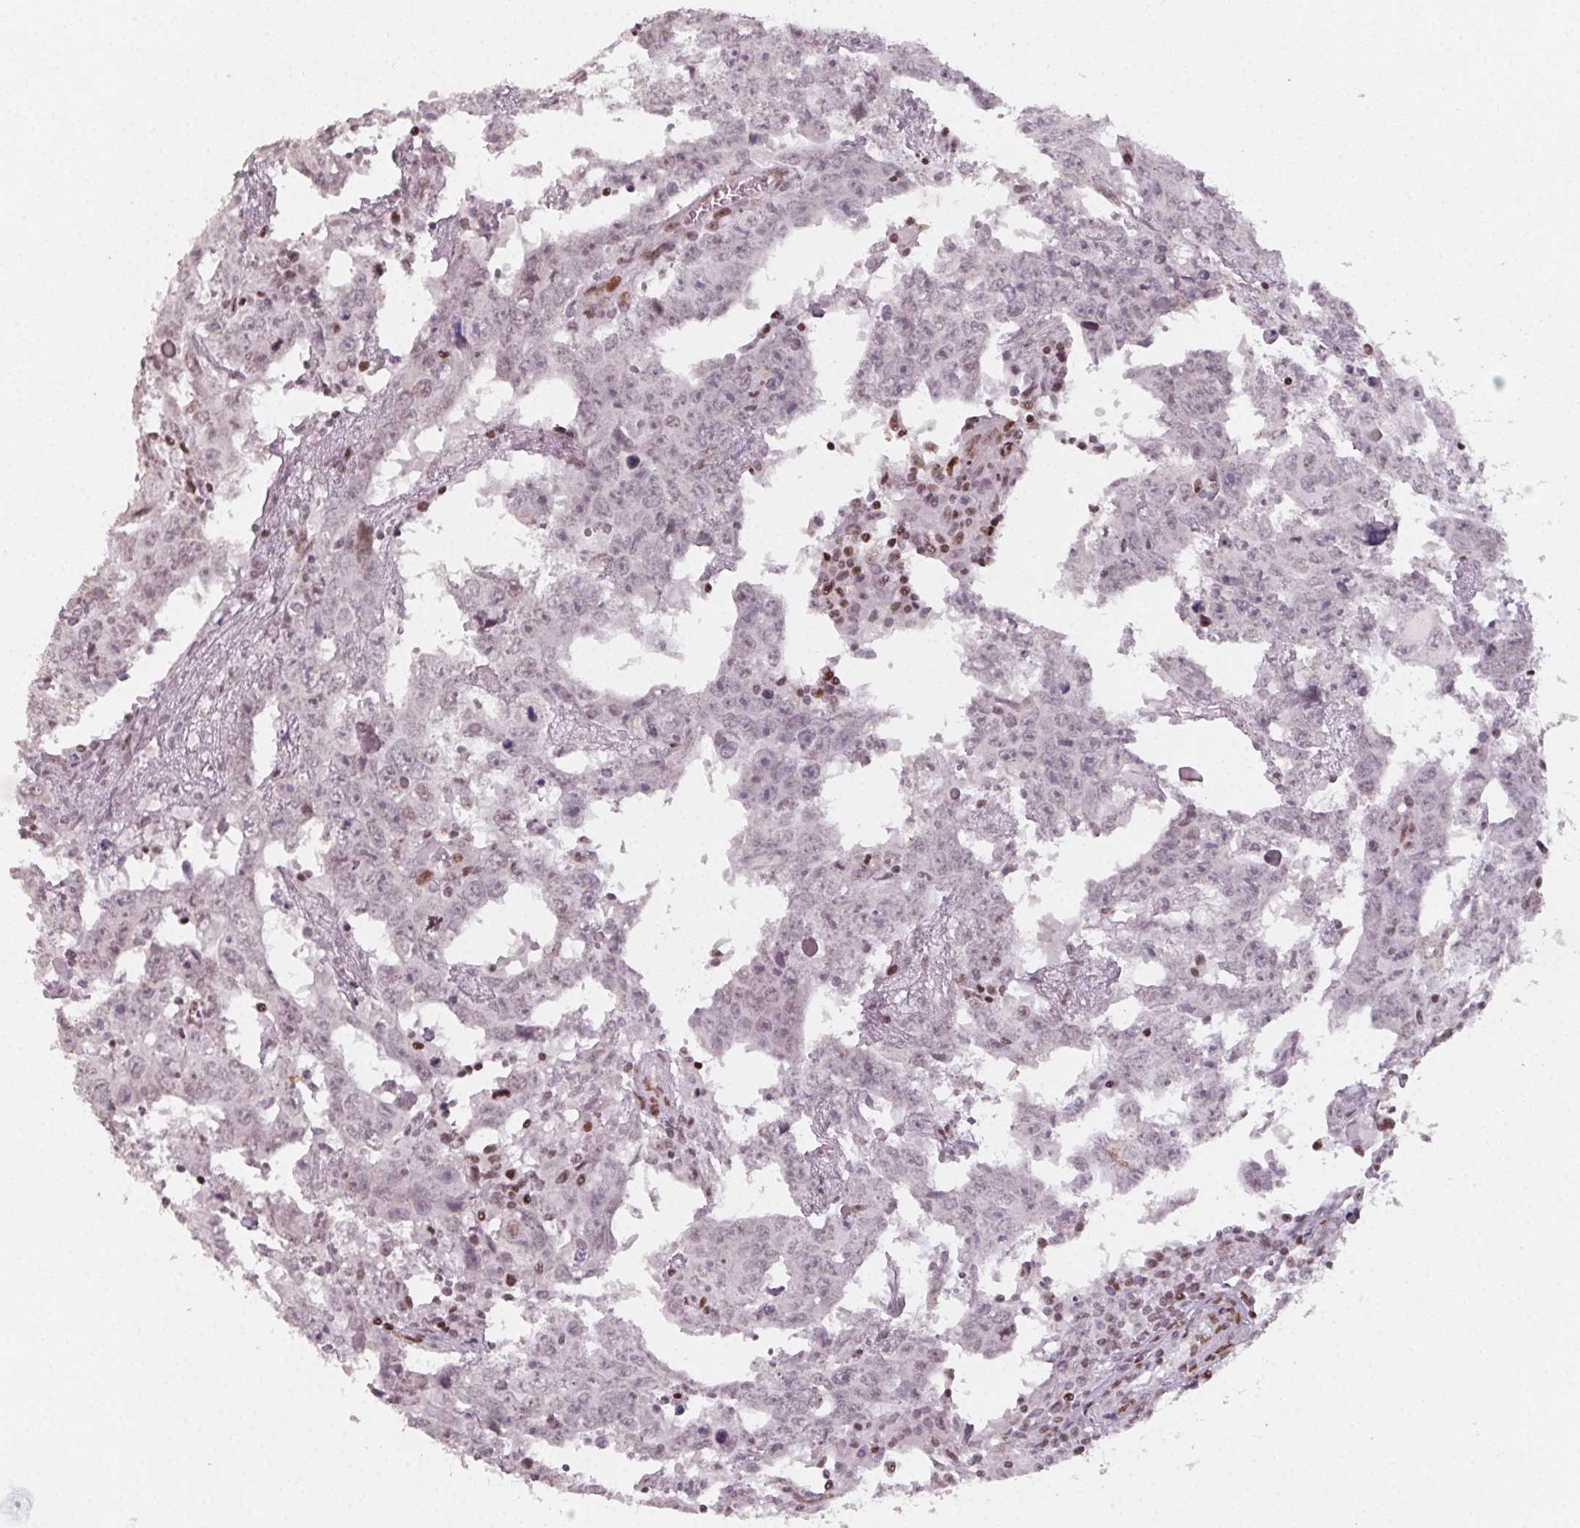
{"staining": {"intensity": "negative", "quantity": "none", "location": "none"}, "tissue": "testis cancer", "cell_type": "Tumor cells", "image_type": "cancer", "snomed": [{"axis": "morphology", "description": "Carcinoma, Embryonal, NOS"}, {"axis": "topography", "description": "Testis"}], "caption": "IHC image of human testis cancer stained for a protein (brown), which demonstrates no expression in tumor cells.", "gene": "KMT2A", "patient": {"sex": "male", "age": 22}}